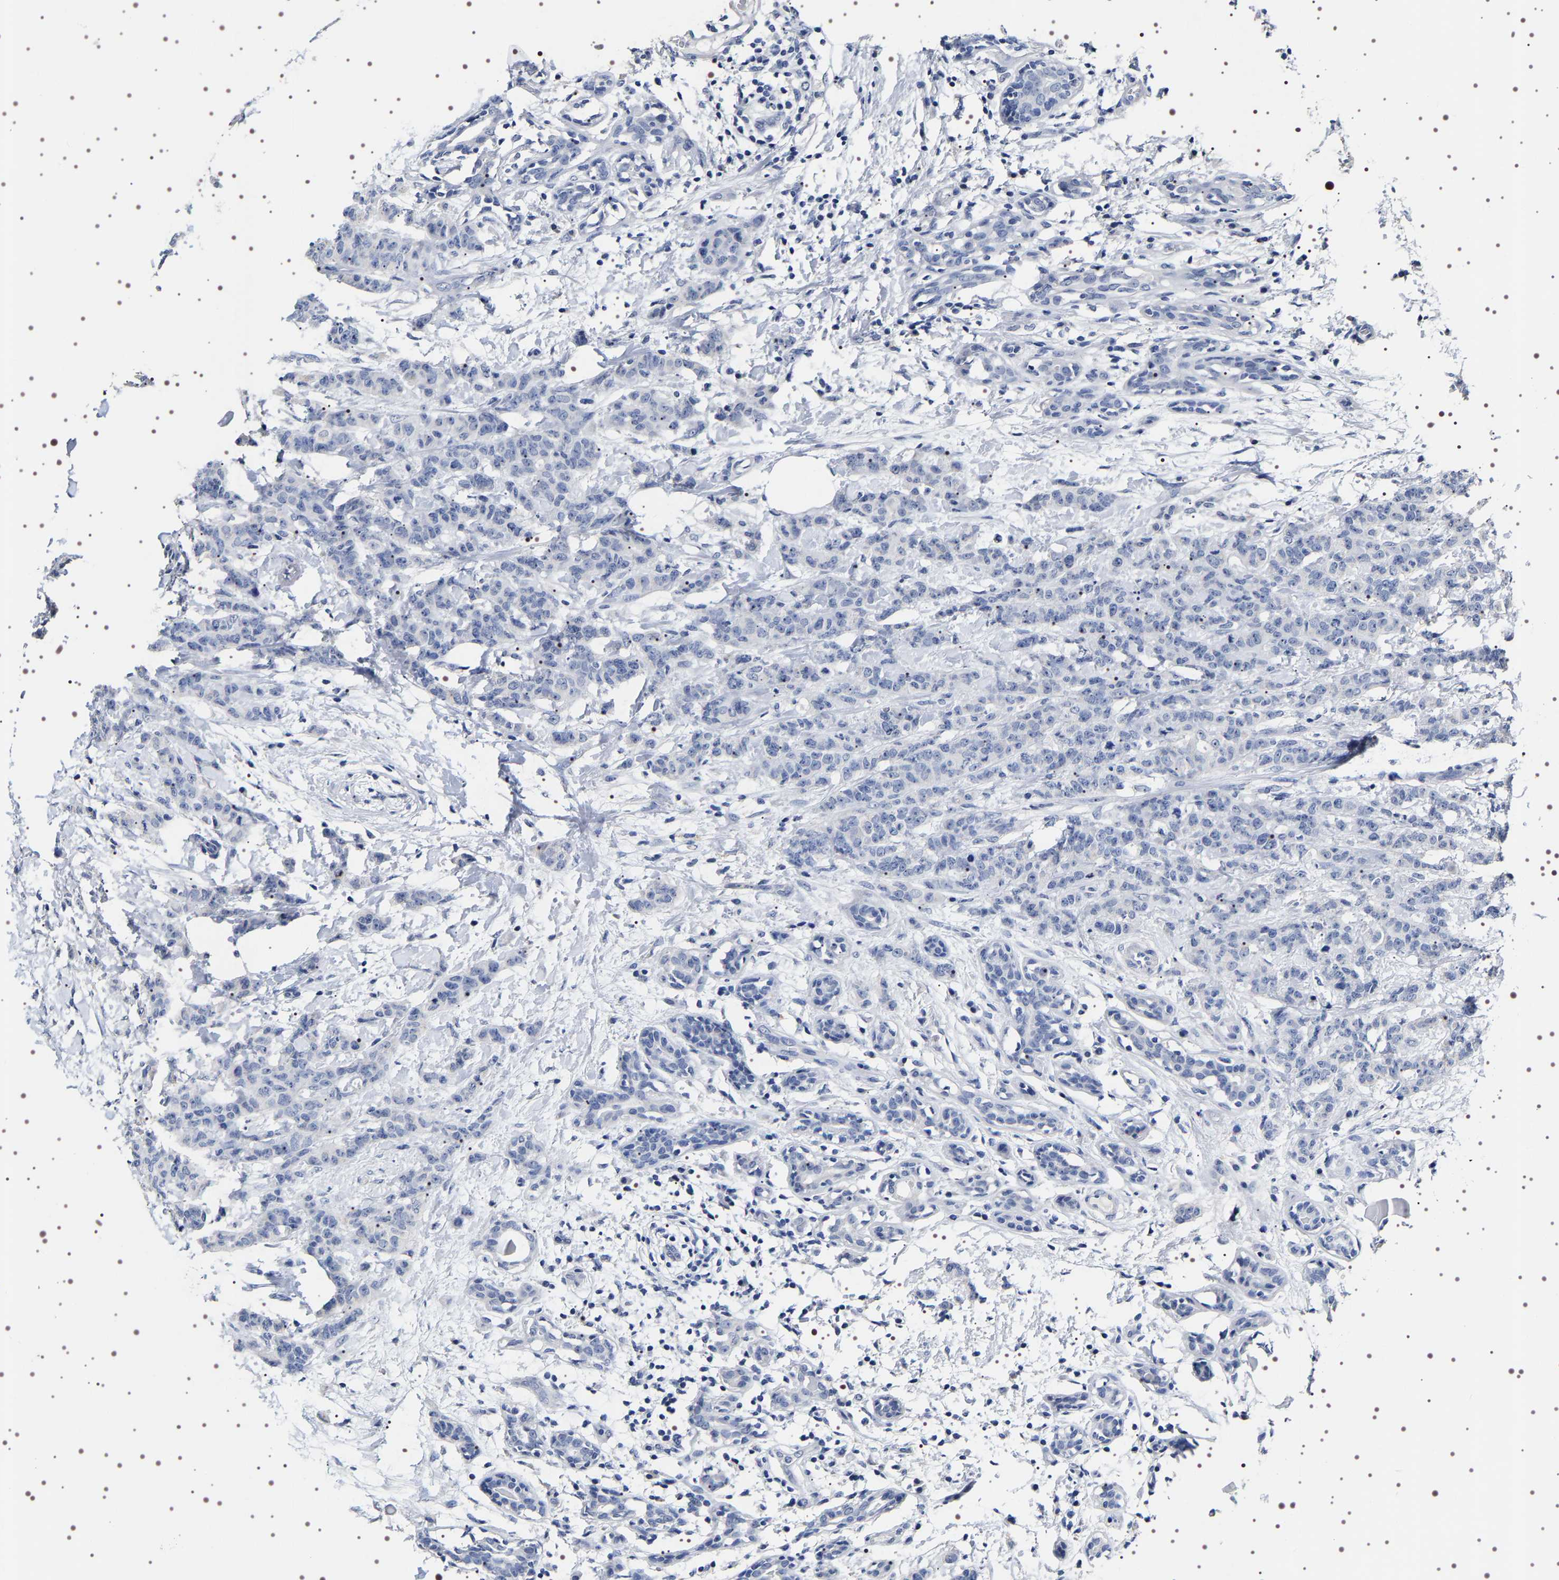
{"staining": {"intensity": "negative", "quantity": "none", "location": "none"}, "tissue": "breast cancer", "cell_type": "Tumor cells", "image_type": "cancer", "snomed": [{"axis": "morphology", "description": "Normal tissue, NOS"}, {"axis": "morphology", "description": "Duct carcinoma"}, {"axis": "topography", "description": "Breast"}], "caption": "Breast cancer (intraductal carcinoma) was stained to show a protein in brown. There is no significant staining in tumor cells. (Stains: DAB (3,3'-diaminobenzidine) immunohistochemistry (IHC) with hematoxylin counter stain, Microscopy: brightfield microscopy at high magnification).", "gene": "UBQLN3", "patient": {"sex": "female", "age": 40}}